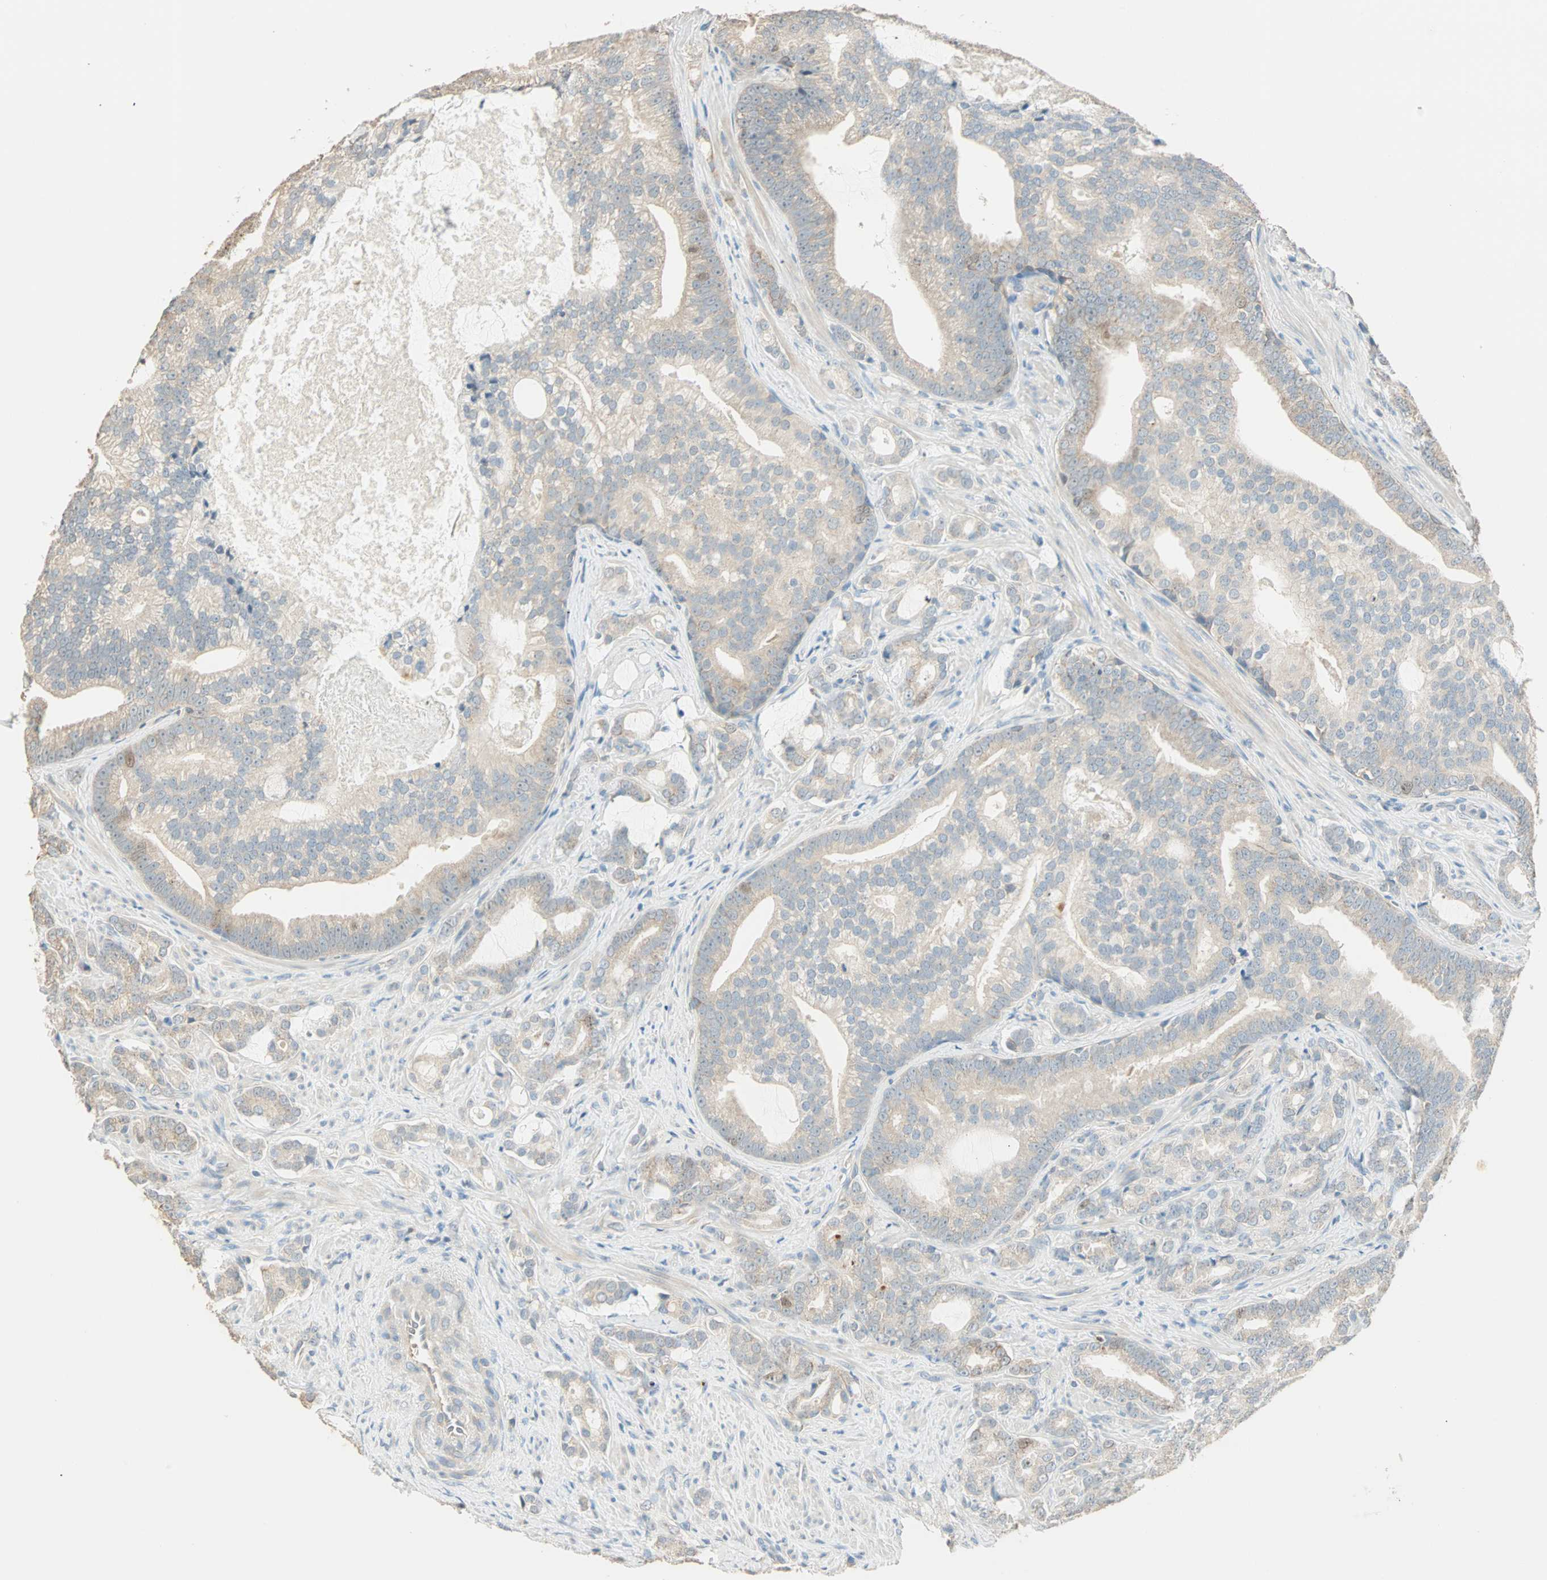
{"staining": {"intensity": "weak", "quantity": "25%-75%", "location": "cytoplasmic/membranous"}, "tissue": "prostate cancer", "cell_type": "Tumor cells", "image_type": "cancer", "snomed": [{"axis": "morphology", "description": "Adenocarcinoma, Low grade"}, {"axis": "topography", "description": "Prostate"}], "caption": "A brown stain highlights weak cytoplasmic/membranous expression of a protein in human prostate cancer (adenocarcinoma (low-grade)) tumor cells.", "gene": "RAD18", "patient": {"sex": "male", "age": 58}}